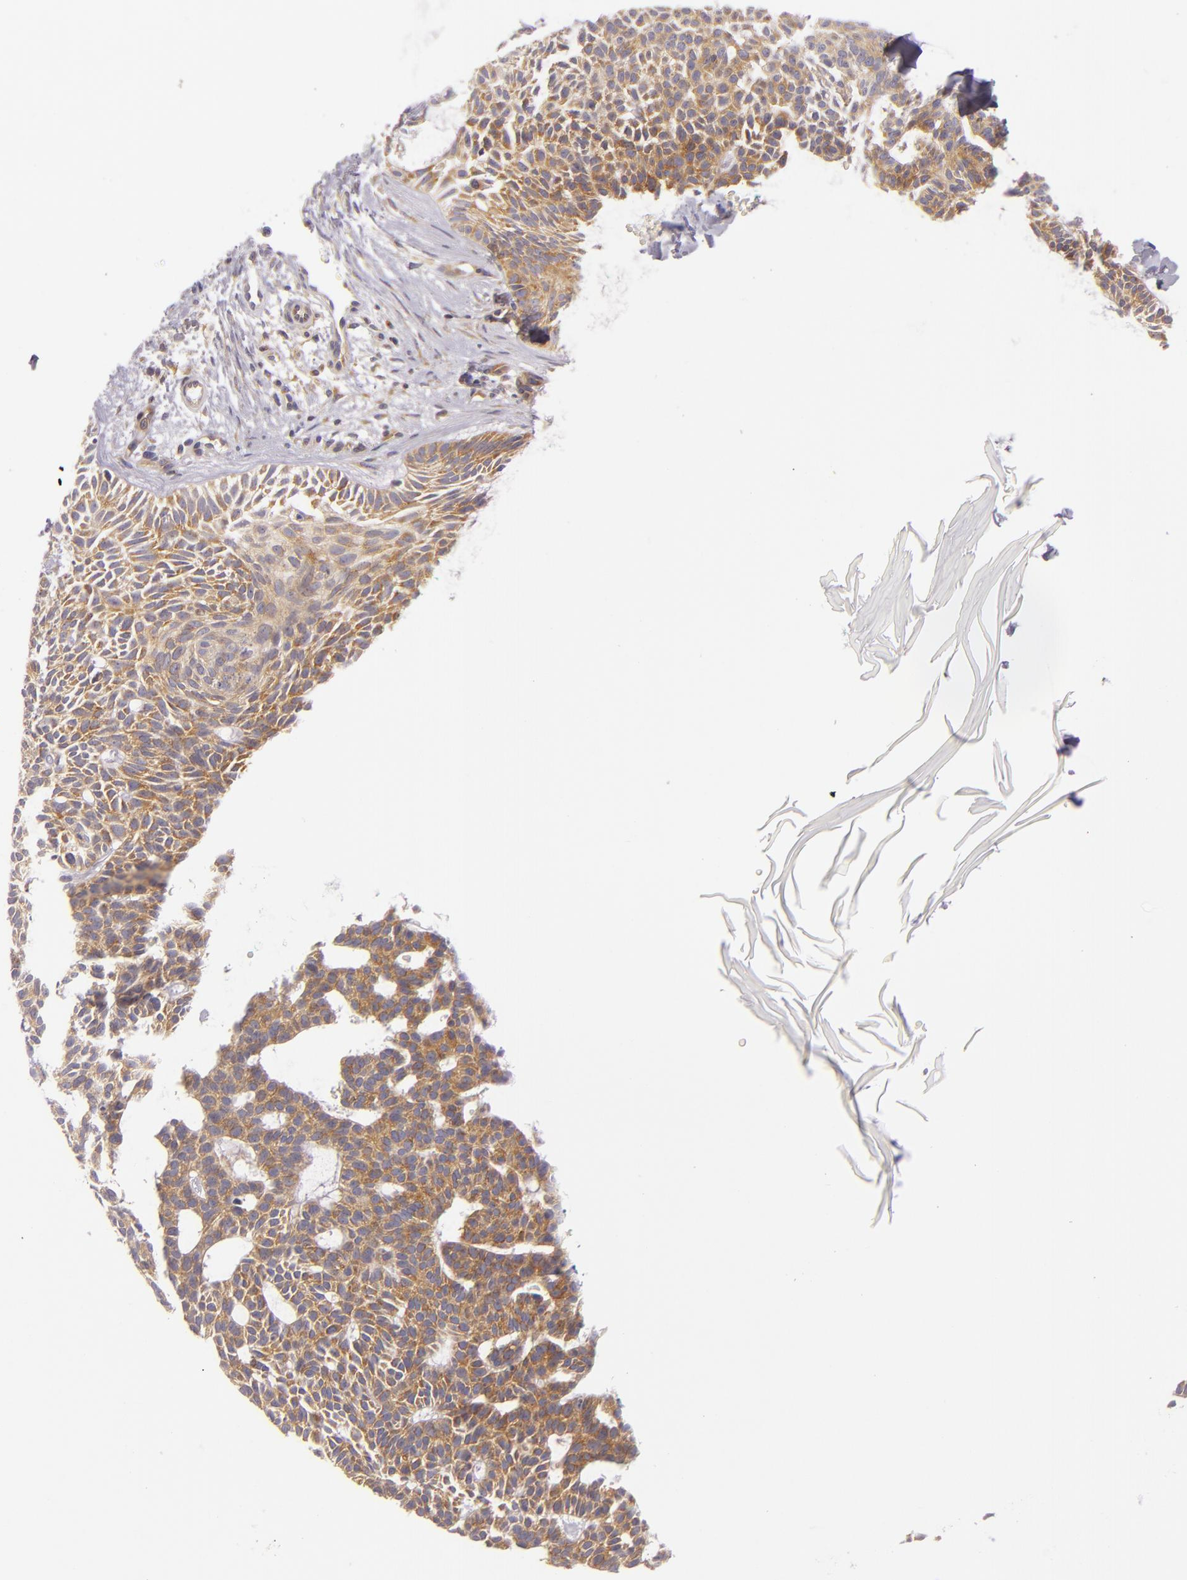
{"staining": {"intensity": "weak", "quantity": ">75%", "location": "cytoplasmic/membranous"}, "tissue": "skin cancer", "cell_type": "Tumor cells", "image_type": "cancer", "snomed": [{"axis": "morphology", "description": "Basal cell carcinoma"}, {"axis": "topography", "description": "Skin"}], "caption": "The micrograph reveals staining of skin cancer (basal cell carcinoma), revealing weak cytoplasmic/membranous protein positivity (brown color) within tumor cells.", "gene": "UPF3B", "patient": {"sex": "male", "age": 75}}